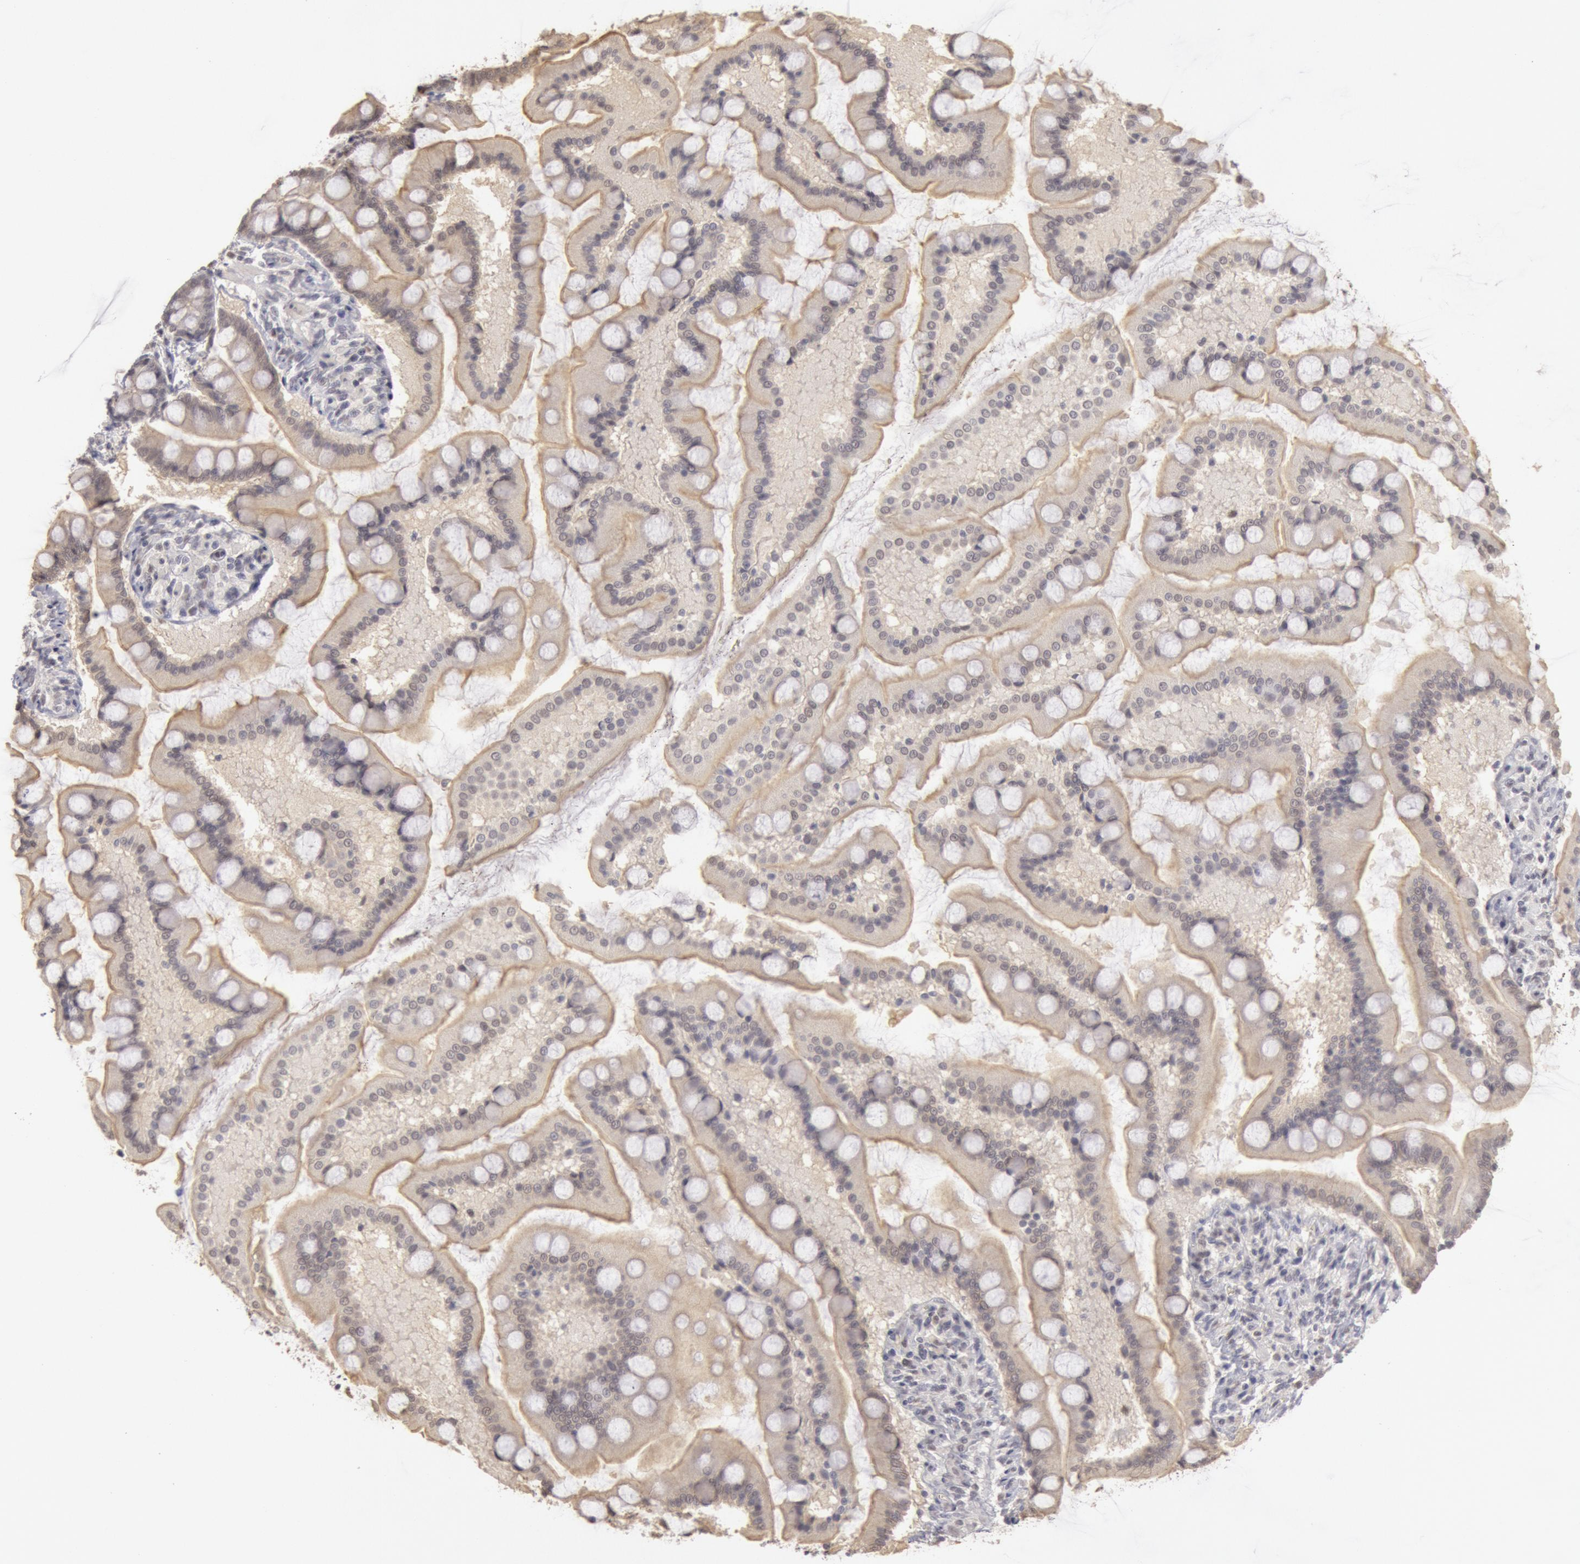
{"staining": {"intensity": "negative", "quantity": "none", "location": "none"}, "tissue": "small intestine", "cell_type": "Glandular cells", "image_type": "normal", "snomed": [{"axis": "morphology", "description": "Normal tissue, NOS"}, {"axis": "topography", "description": "Small intestine"}], "caption": "Small intestine was stained to show a protein in brown. There is no significant expression in glandular cells.", "gene": "RIMBP3B", "patient": {"sex": "male", "age": 41}}